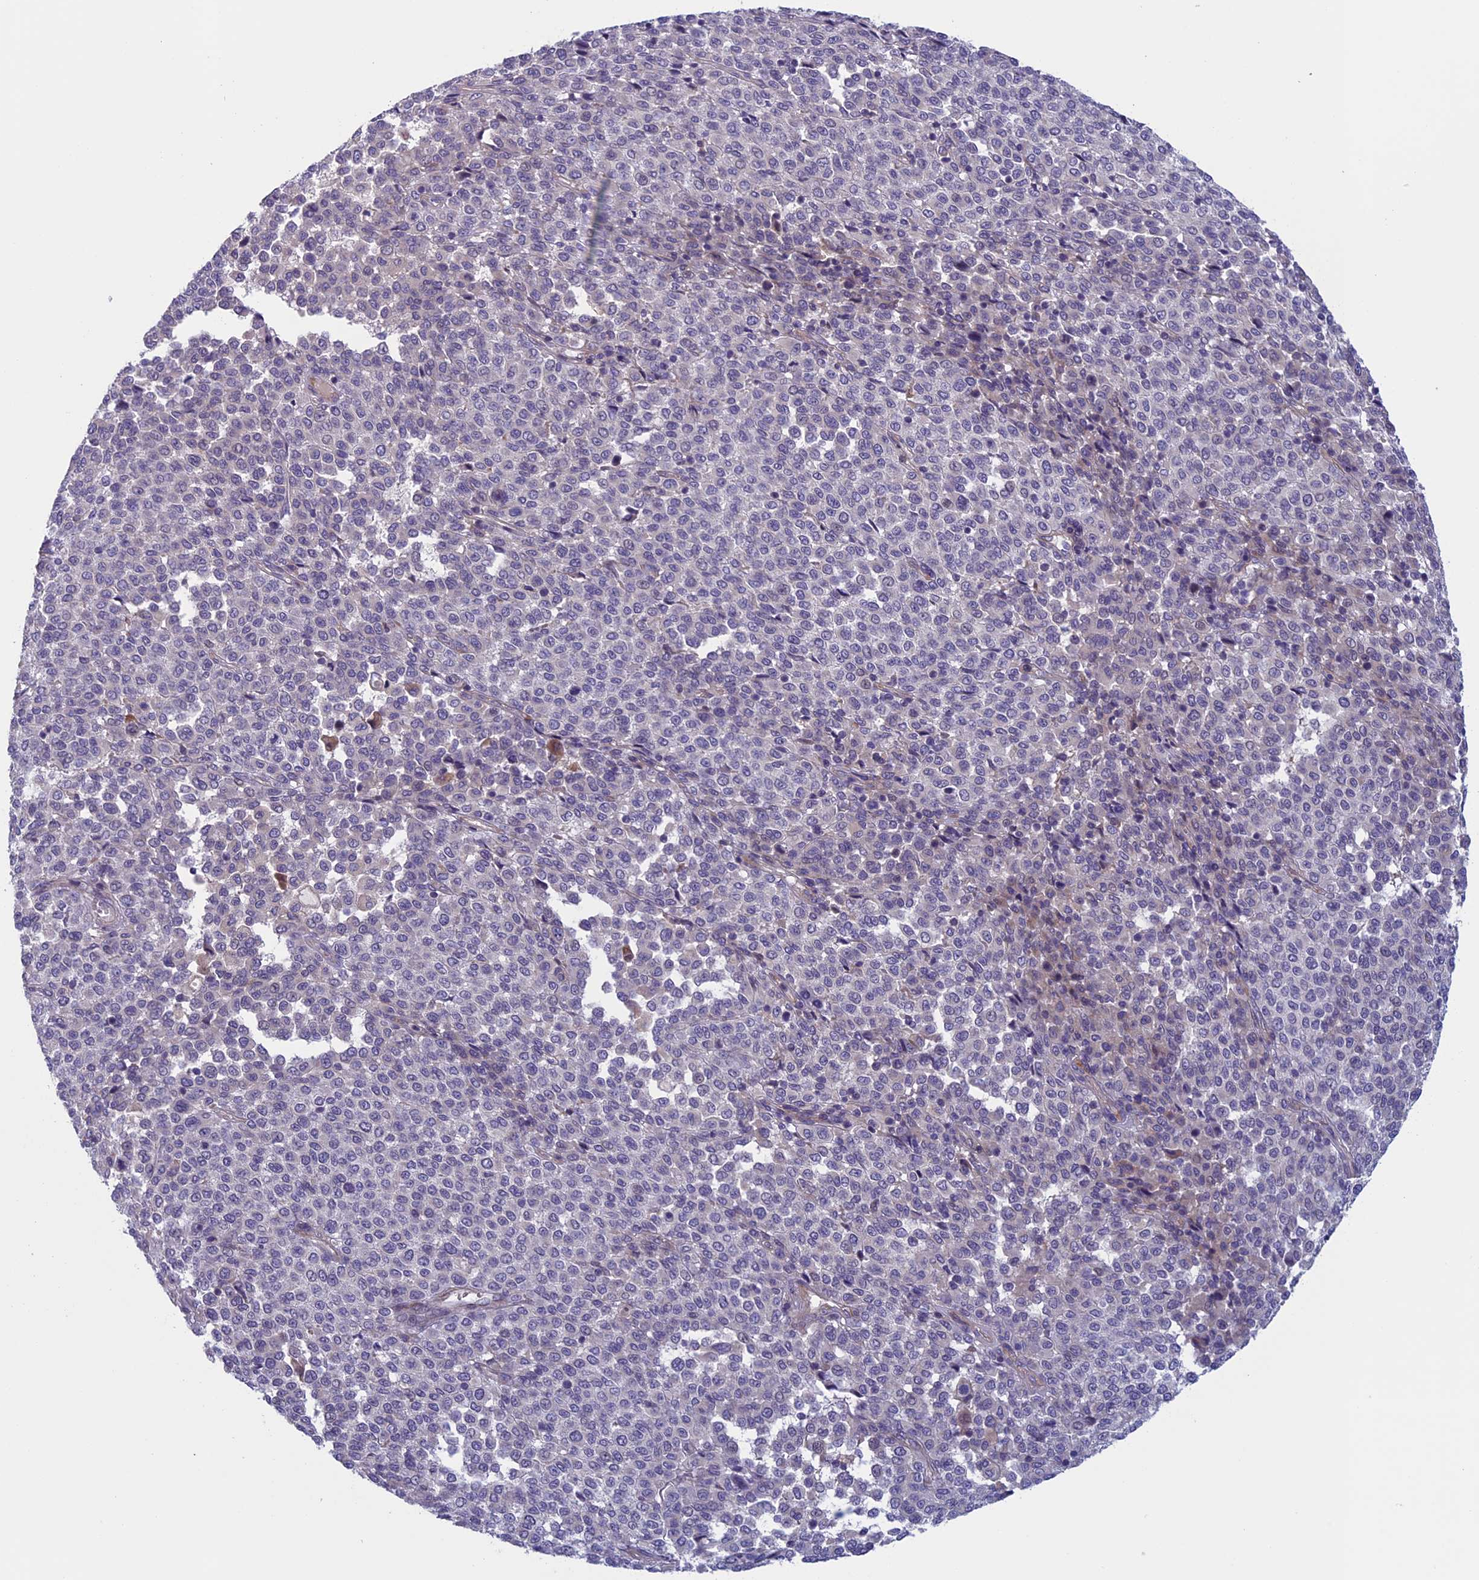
{"staining": {"intensity": "negative", "quantity": "none", "location": "none"}, "tissue": "melanoma", "cell_type": "Tumor cells", "image_type": "cancer", "snomed": [{"axis": "morphology", "description": "Malignant melanoma, Metastatic site"}, {"axis": "topography", "description": "Pancreas"}], "caption": "Immunohistochemical staining of malignant melanoma (metastatic site) displays no significant positivity in tumor cells.", "gene": "CNOT6L", "patient": {"sex": "female", "age": 30}}